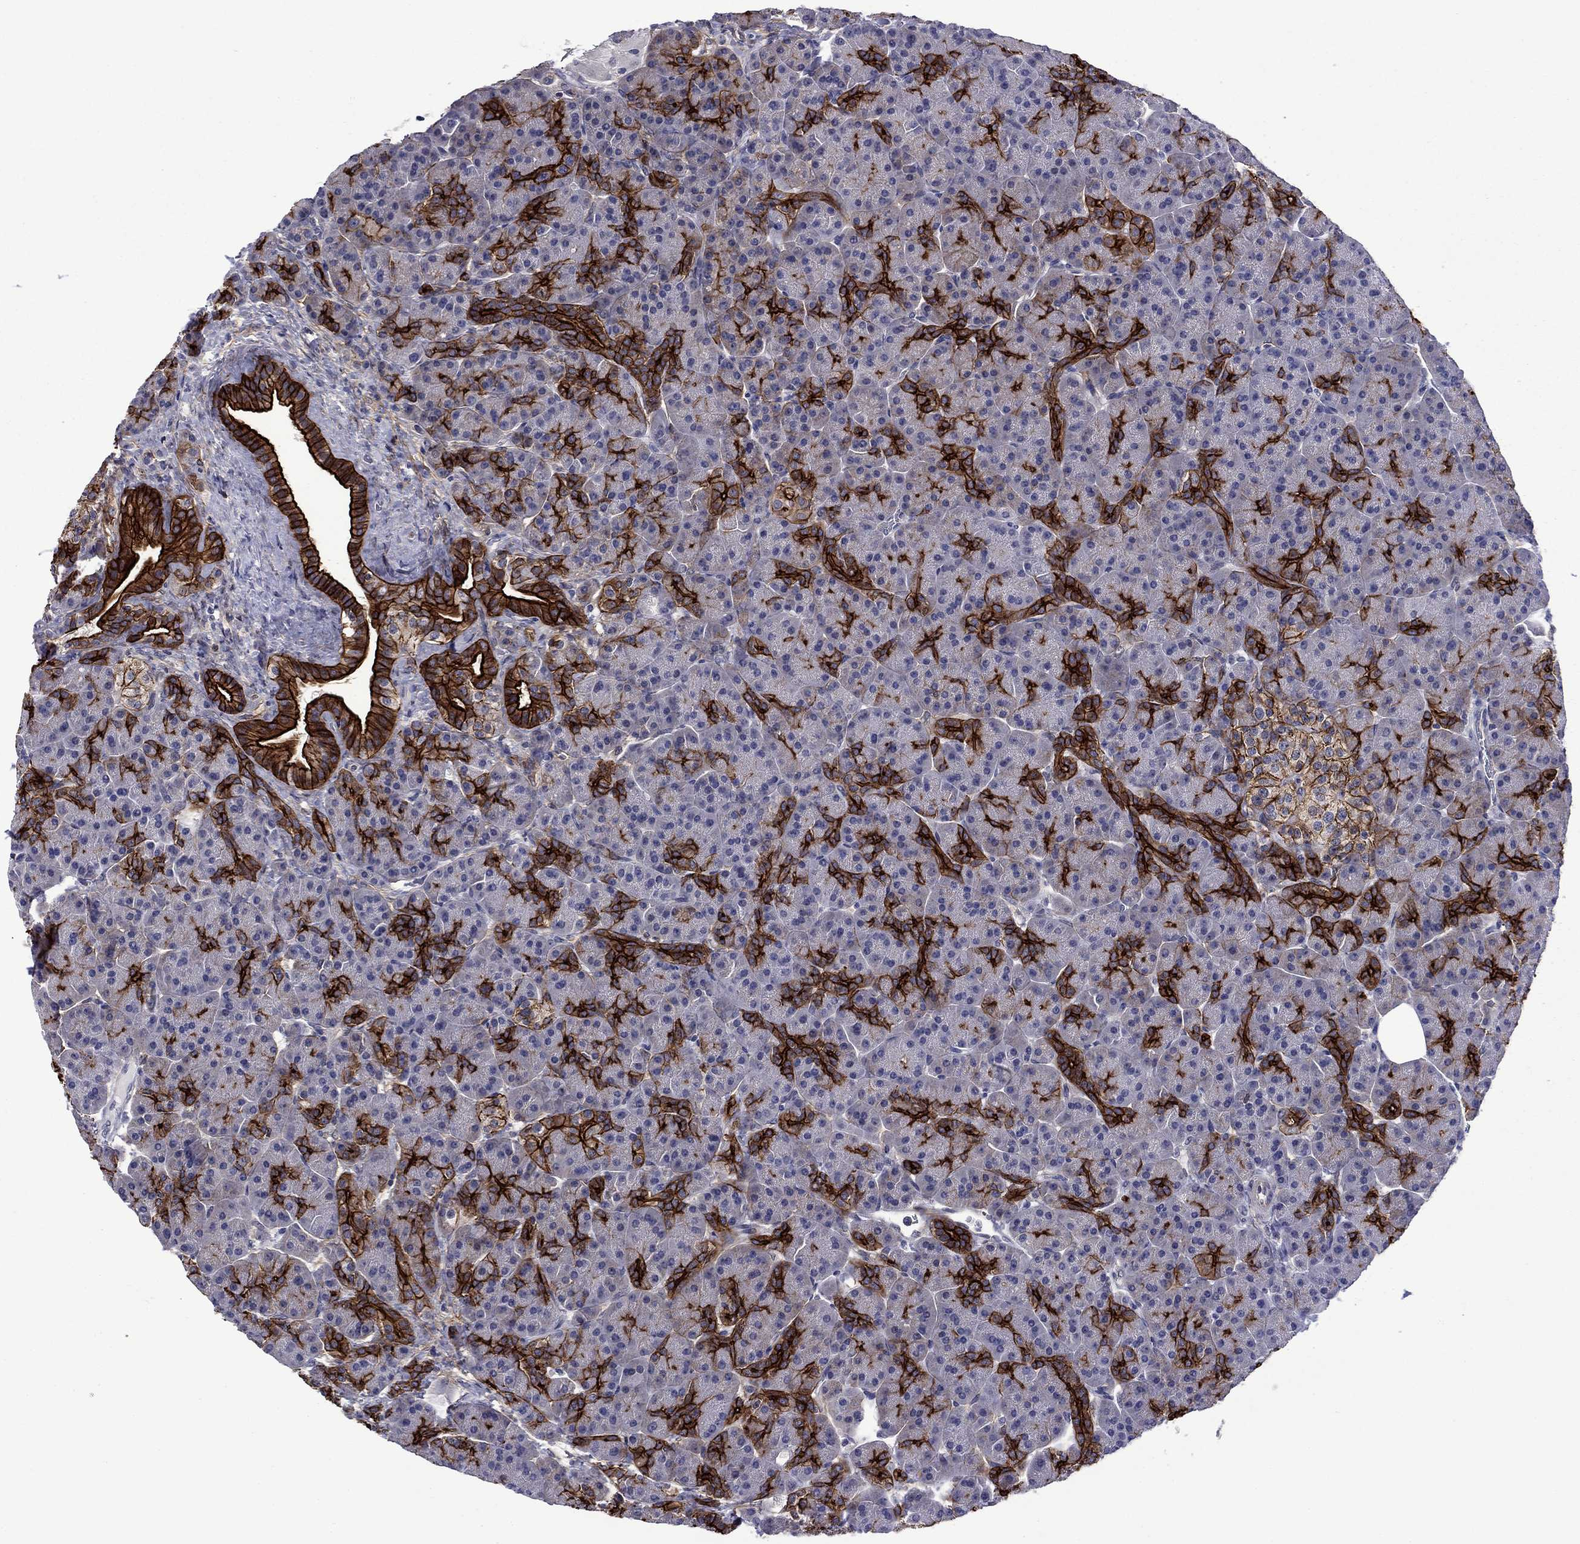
{"staining": {"intensity": "strong", "quantity": "25%-75%", "location": "cytoplasmic/membranous"}, "tissue": "pancreas", "cell_type": "Exocrine glandular cells", "image_type": "normal", "snomed": [{"axis": "morphology", "description": "Normal tissue, NOS"}, {"axis": "topography", "description": "Pancreas"}], "caption": "High-power microscopy captured an immunohistochemistry image of normal pancreas, revealing strong cytoplasmic/membranous staining in approximately 25%-75% of exocrine glandular cells.", "gene": "LMO7", "patient": {"sex": "female", "age": 63}}